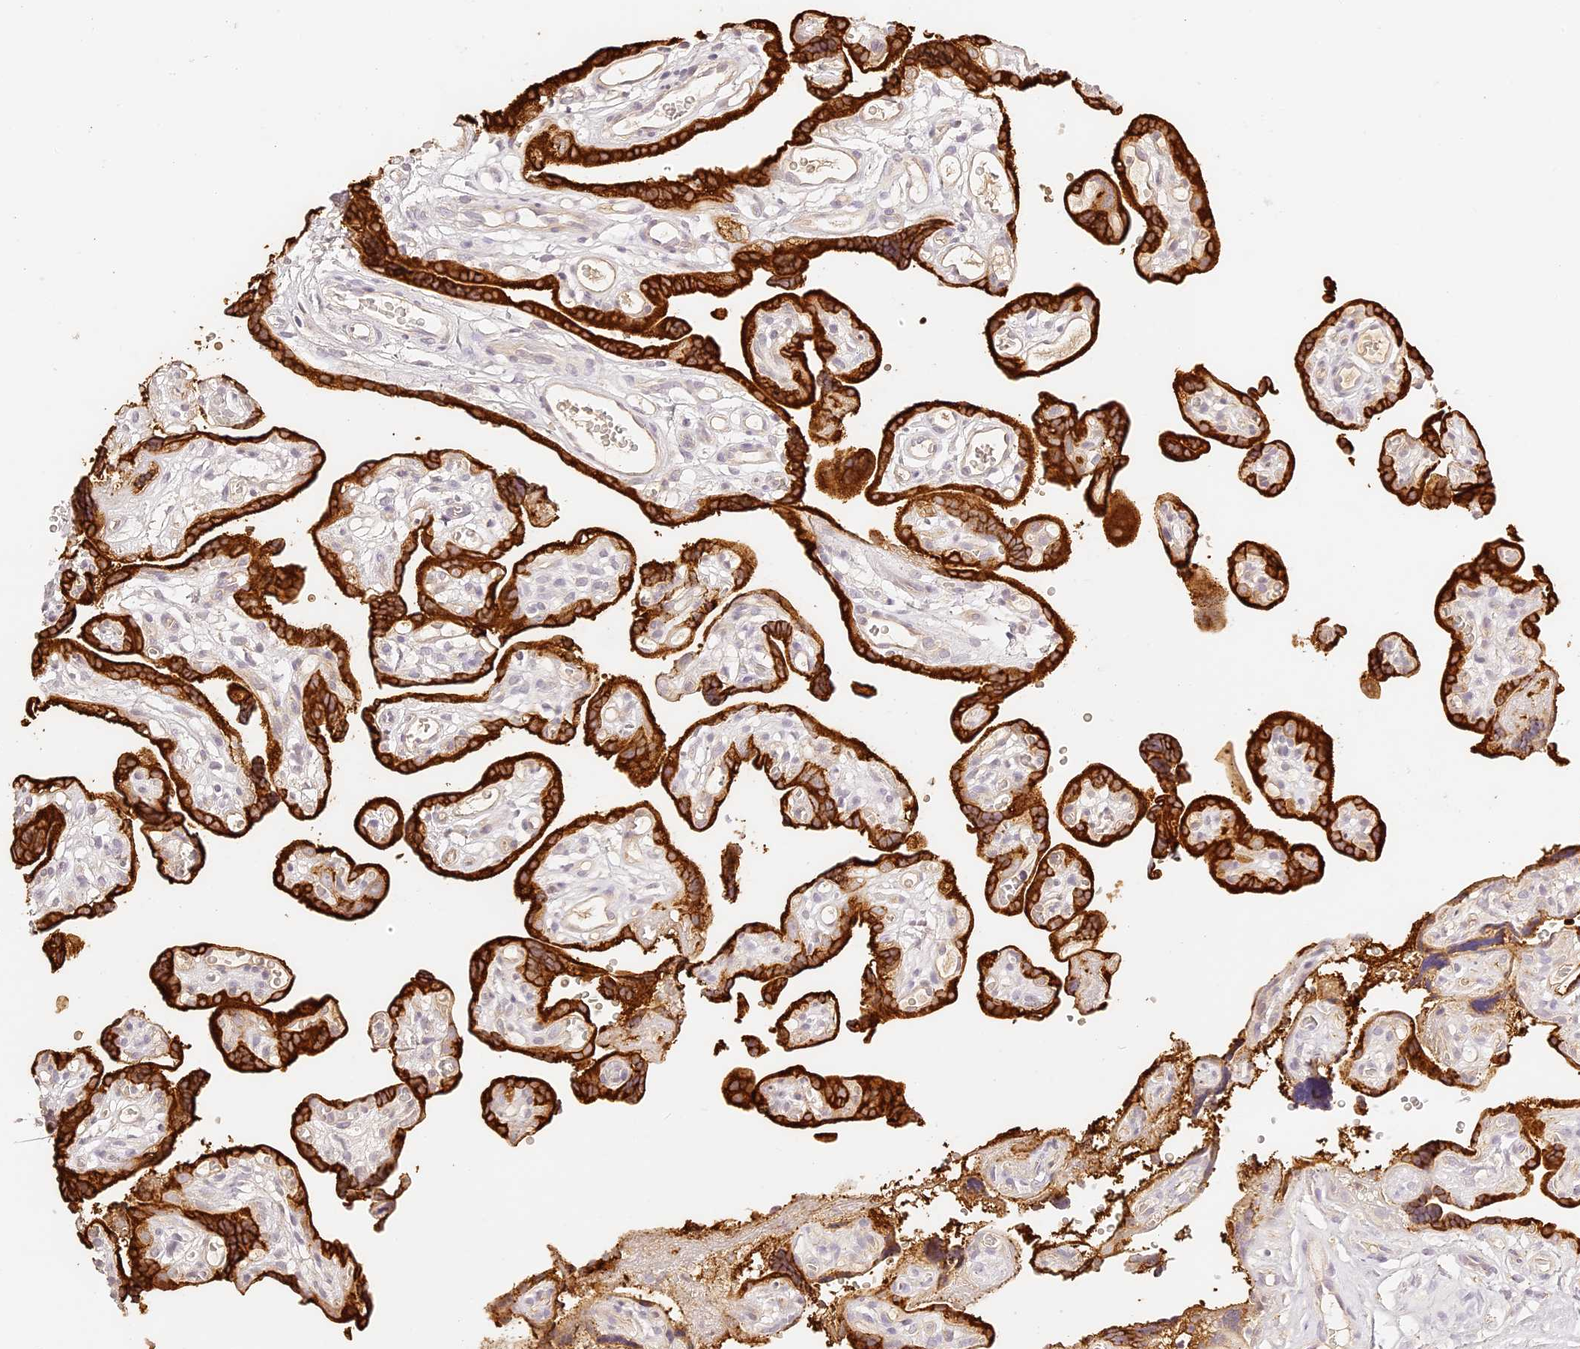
{"staining": {"intensity": "moderate", "quantity": "<25%", "location": "cytoplasmic/membranous"}, "tissue": "placenta", "cell_type": "Decidual cells", "image_type": "normal", "snomed": [{"axis": "morphology", "description": "Normal tissue, NOS"}, {"axis": "topography", "description": "Placenta"}], "caption": "Decidual cells display low levels of moderate cytoplasmic/membranous positivity in about <25% of cells in unremarkable human placenta.", "gene": "TRIM45", "patient": {"sex": "female", "age": 30}}